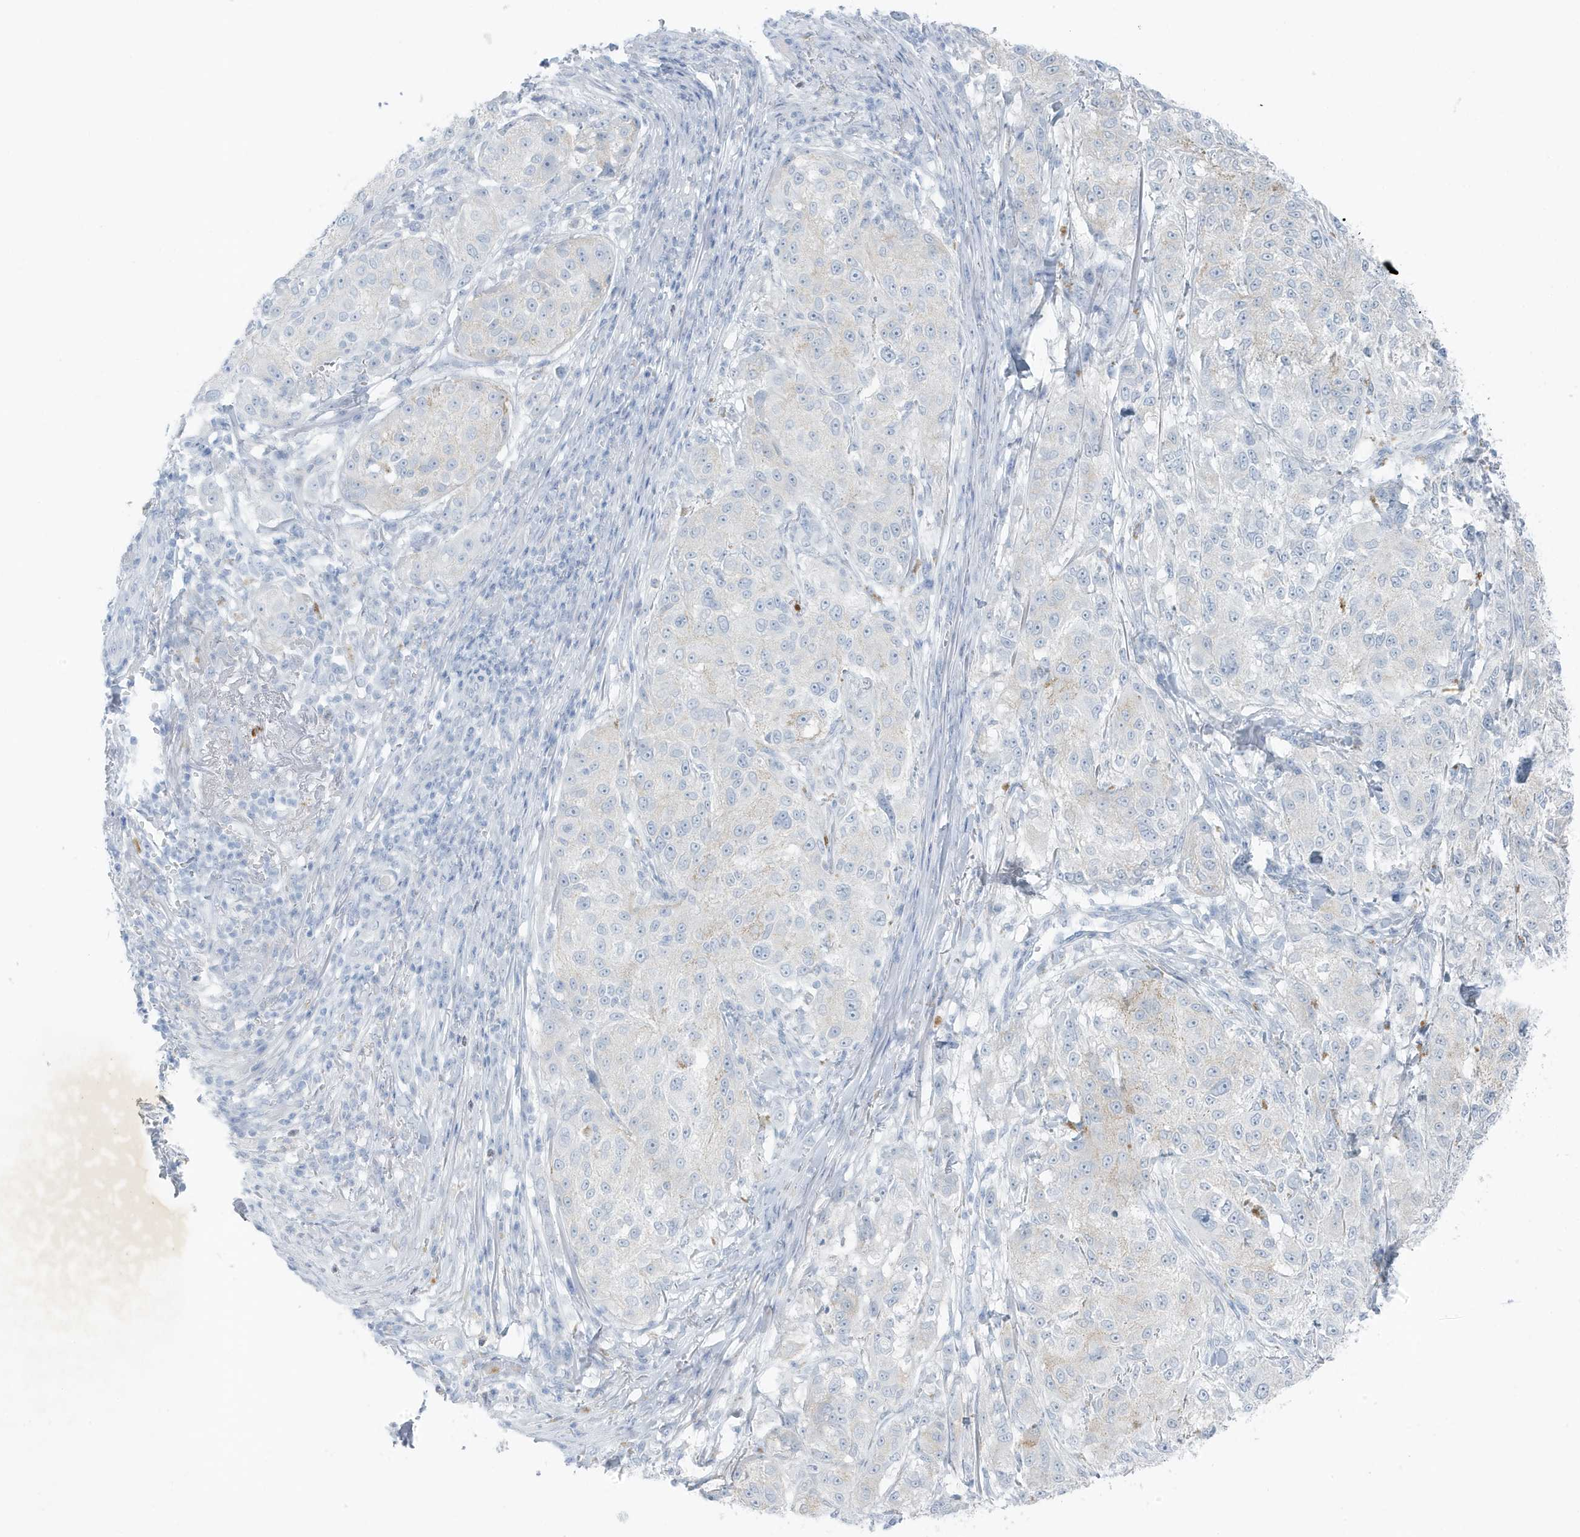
{"staining": {"intensity": "negative", "quantity": "none", "location": "none"}, "tissue": "melanoma", "cell_type": "Tumor cells", "image_type": "cancer", "snomed": [{"axis": "morphology", "description": "Necrosis, NOS"}, {"axis": "morphology", "description": "Malignant melanoma, NOS"}, {"axis": "topography", "description": "Skin"}], "caption": "A high-resolution image shows immunohistochemistry staining of malignant melanoma, which demonstrates no significant expression in tumor cells. (DAB IHC, high magnification).", "gene": "ZFP64", "patient": {"sex": "female", "age": 87}}